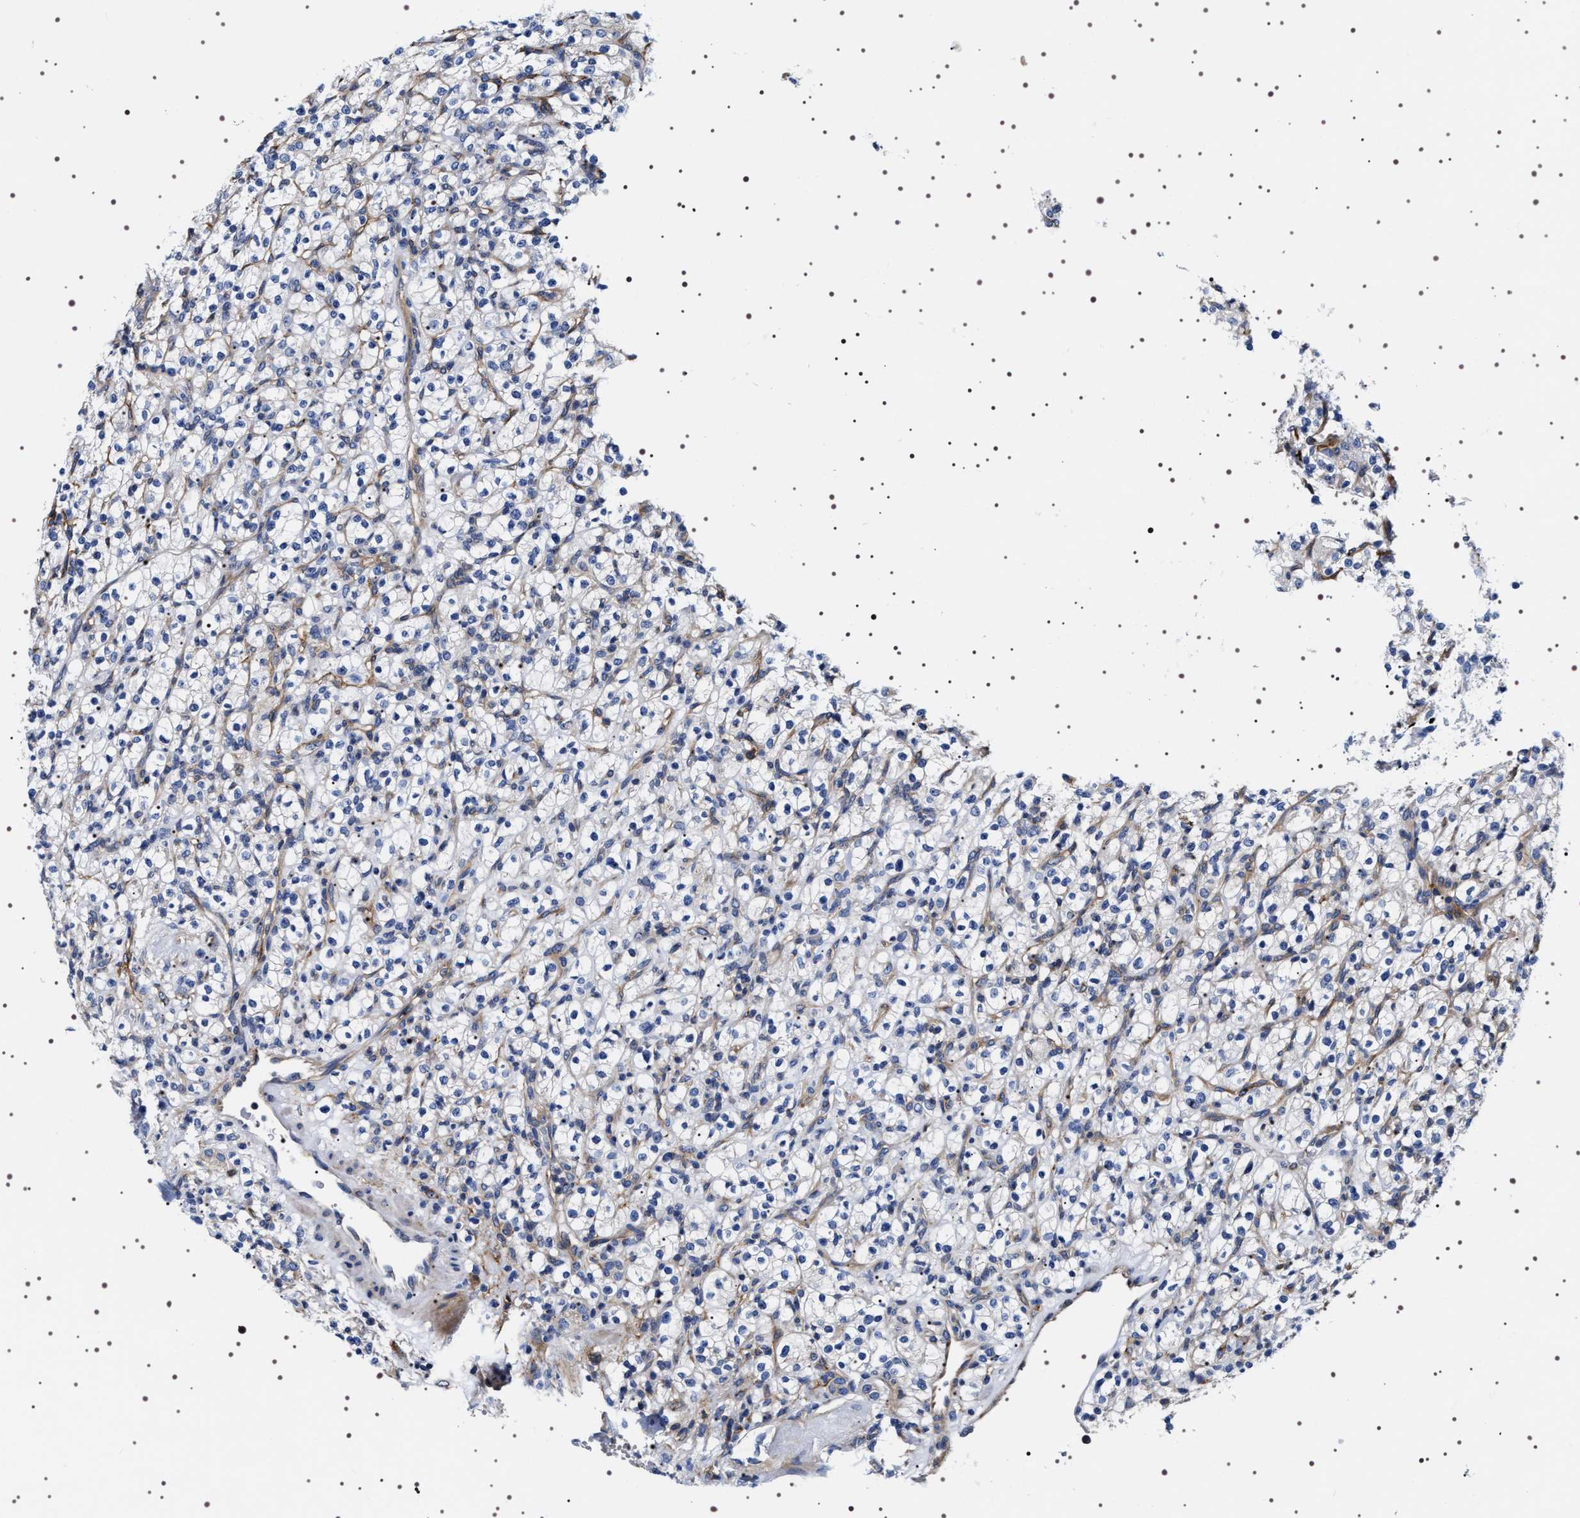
{"staining": {"intensity": "negative", "quantity": "none", "location": "none"}, "tissue": "renal cancer", "cell_type": "Tumor cells", "image_type": "cancer", "snomed": [{"axis": "morphology", "description": "Normal tissue, NOS"}, {"axis": "morphology", "description": "Adenocarcinoma, NOS"}, {"axis": "topography", "description": "Kidney"}], "caption": "Tumor cells are negative for protein expression in human renal cancer.", "gene": "SQLE", "patient": {"sex": "female", "age": 72}}